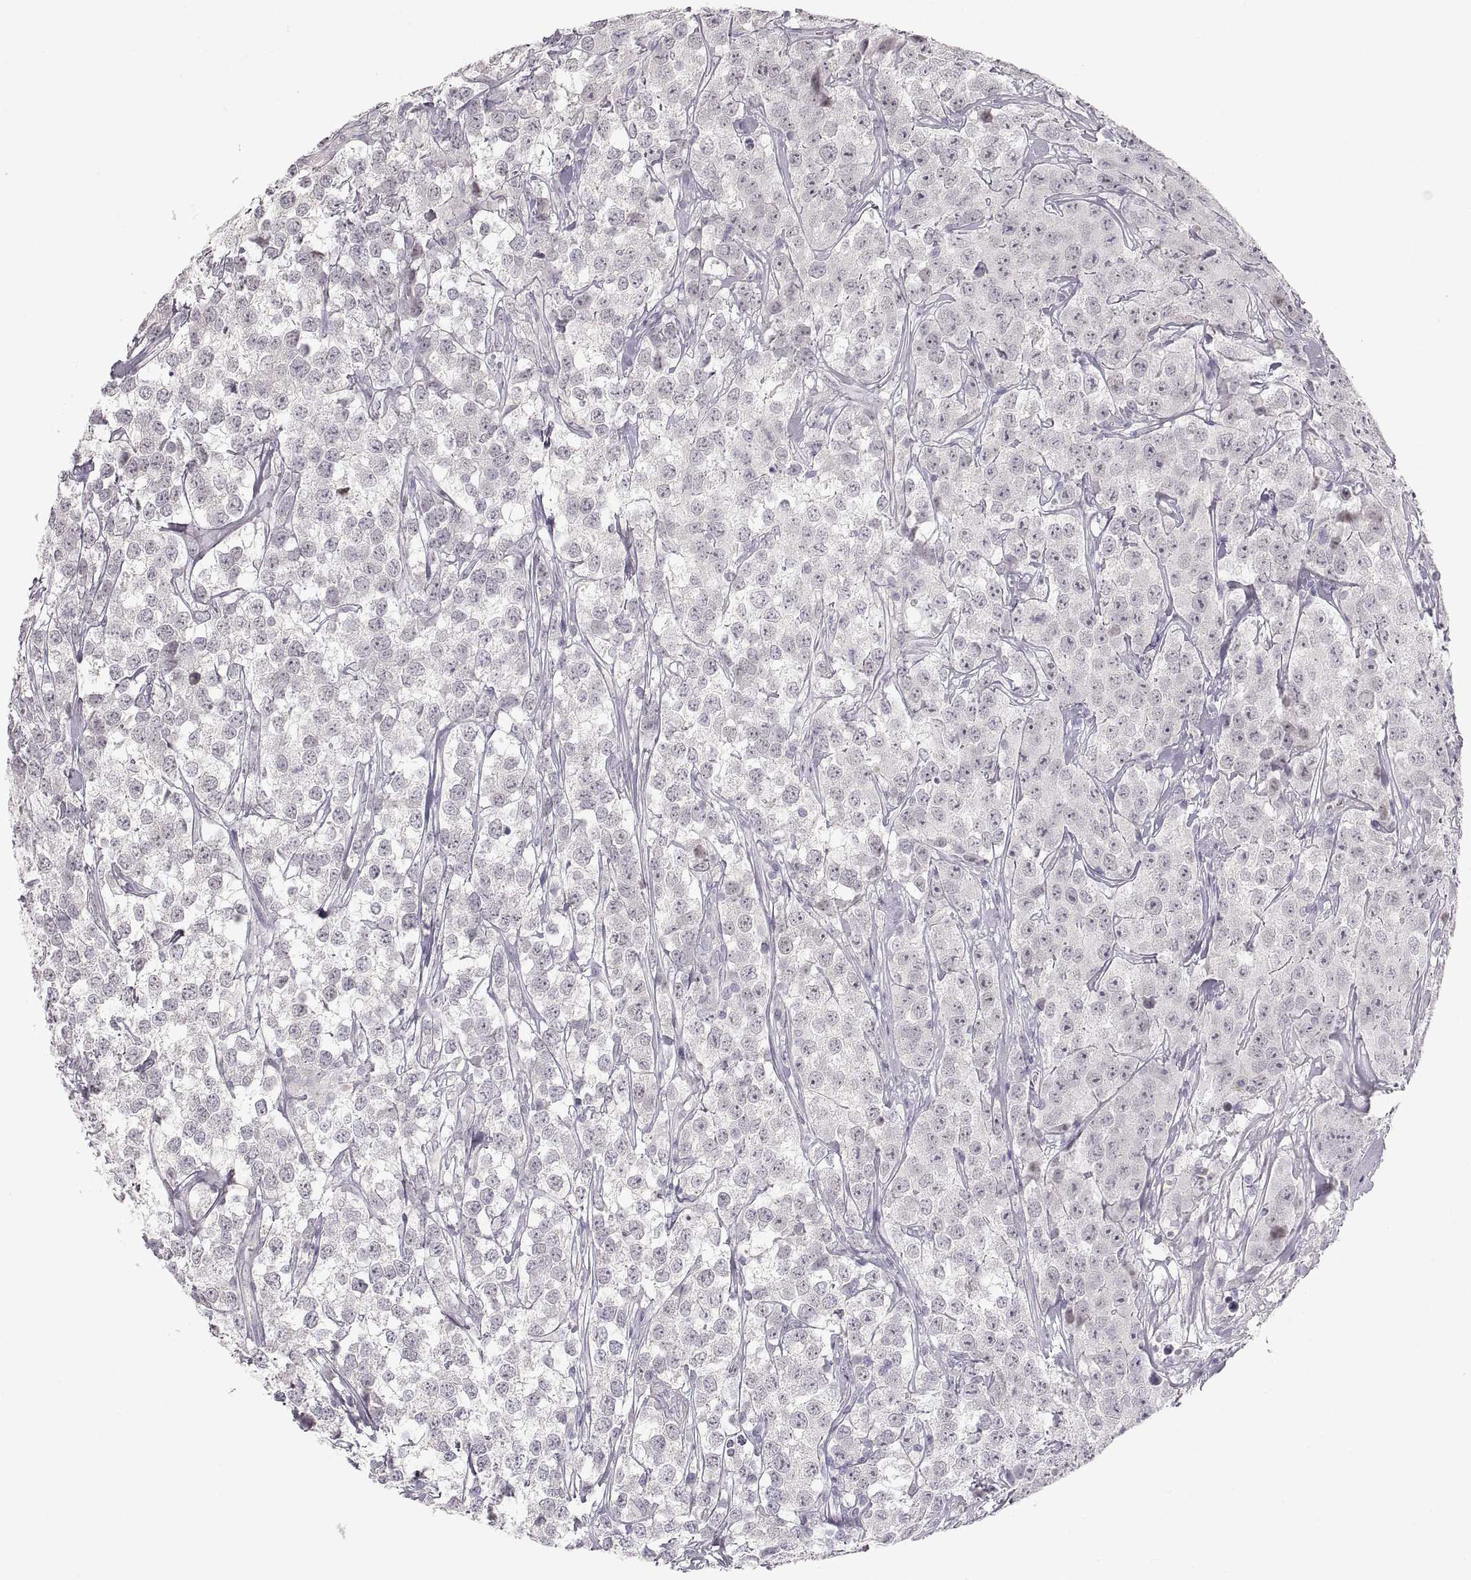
{"staining": {"intensity": "negative", "quantity": "none", "location": "none"}, "tissue": "testis cancer", "cell_type": "Tumor cells", "image_type": "cancer", "snomed": [{"axis": "morphology", "description": "Seminoma, NOS"}, {"axis": "topography", "description": "Testis"}], "caption": "A histopathology image of testis cancer stained for a protein shows no brown staining in tumor cells. (DAB immunohistochemistry visualized using brightfield microscopy, high magnification).", "gene": "PCSK2", "patient": {"sex": "male", "age": 59}}